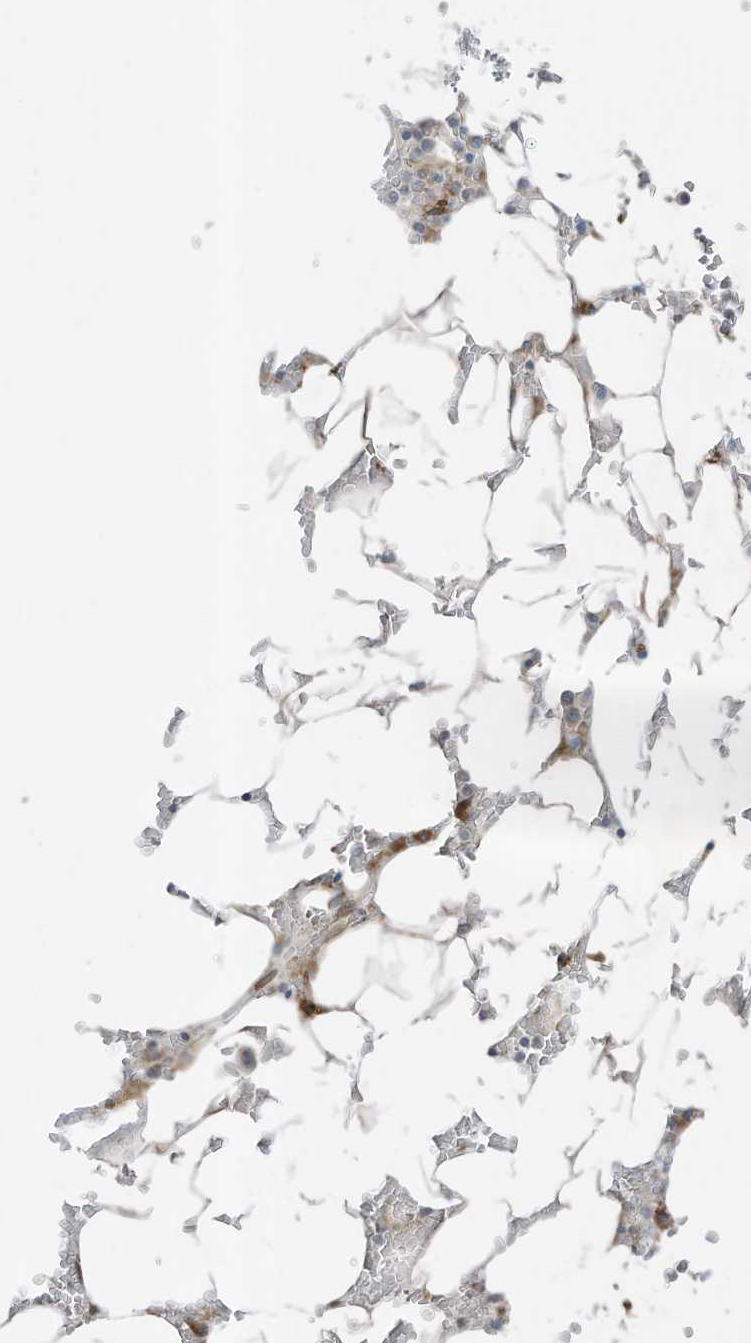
{"staining": {"intensity": "negative", "quantity": "none", "location": "none"}, "tissue": "bone marrow", "cell_type": "Hematopoietic cells", "image_type": "normal", "snomed": [{"axis": "morphology", "description": "Normal tissue, NOS"}, {"axis": "topography", "description": "Bone marrow"}], "caption": "The immunohistochemistry photomicrograph has no significant positivity in hematopoietic cells of bone marrow. (Immunohistochemistry (ihc), brightfield microscopy, high magnification).", "gene": "PTK6", "patient": {"sex": "male", "age": 70}}